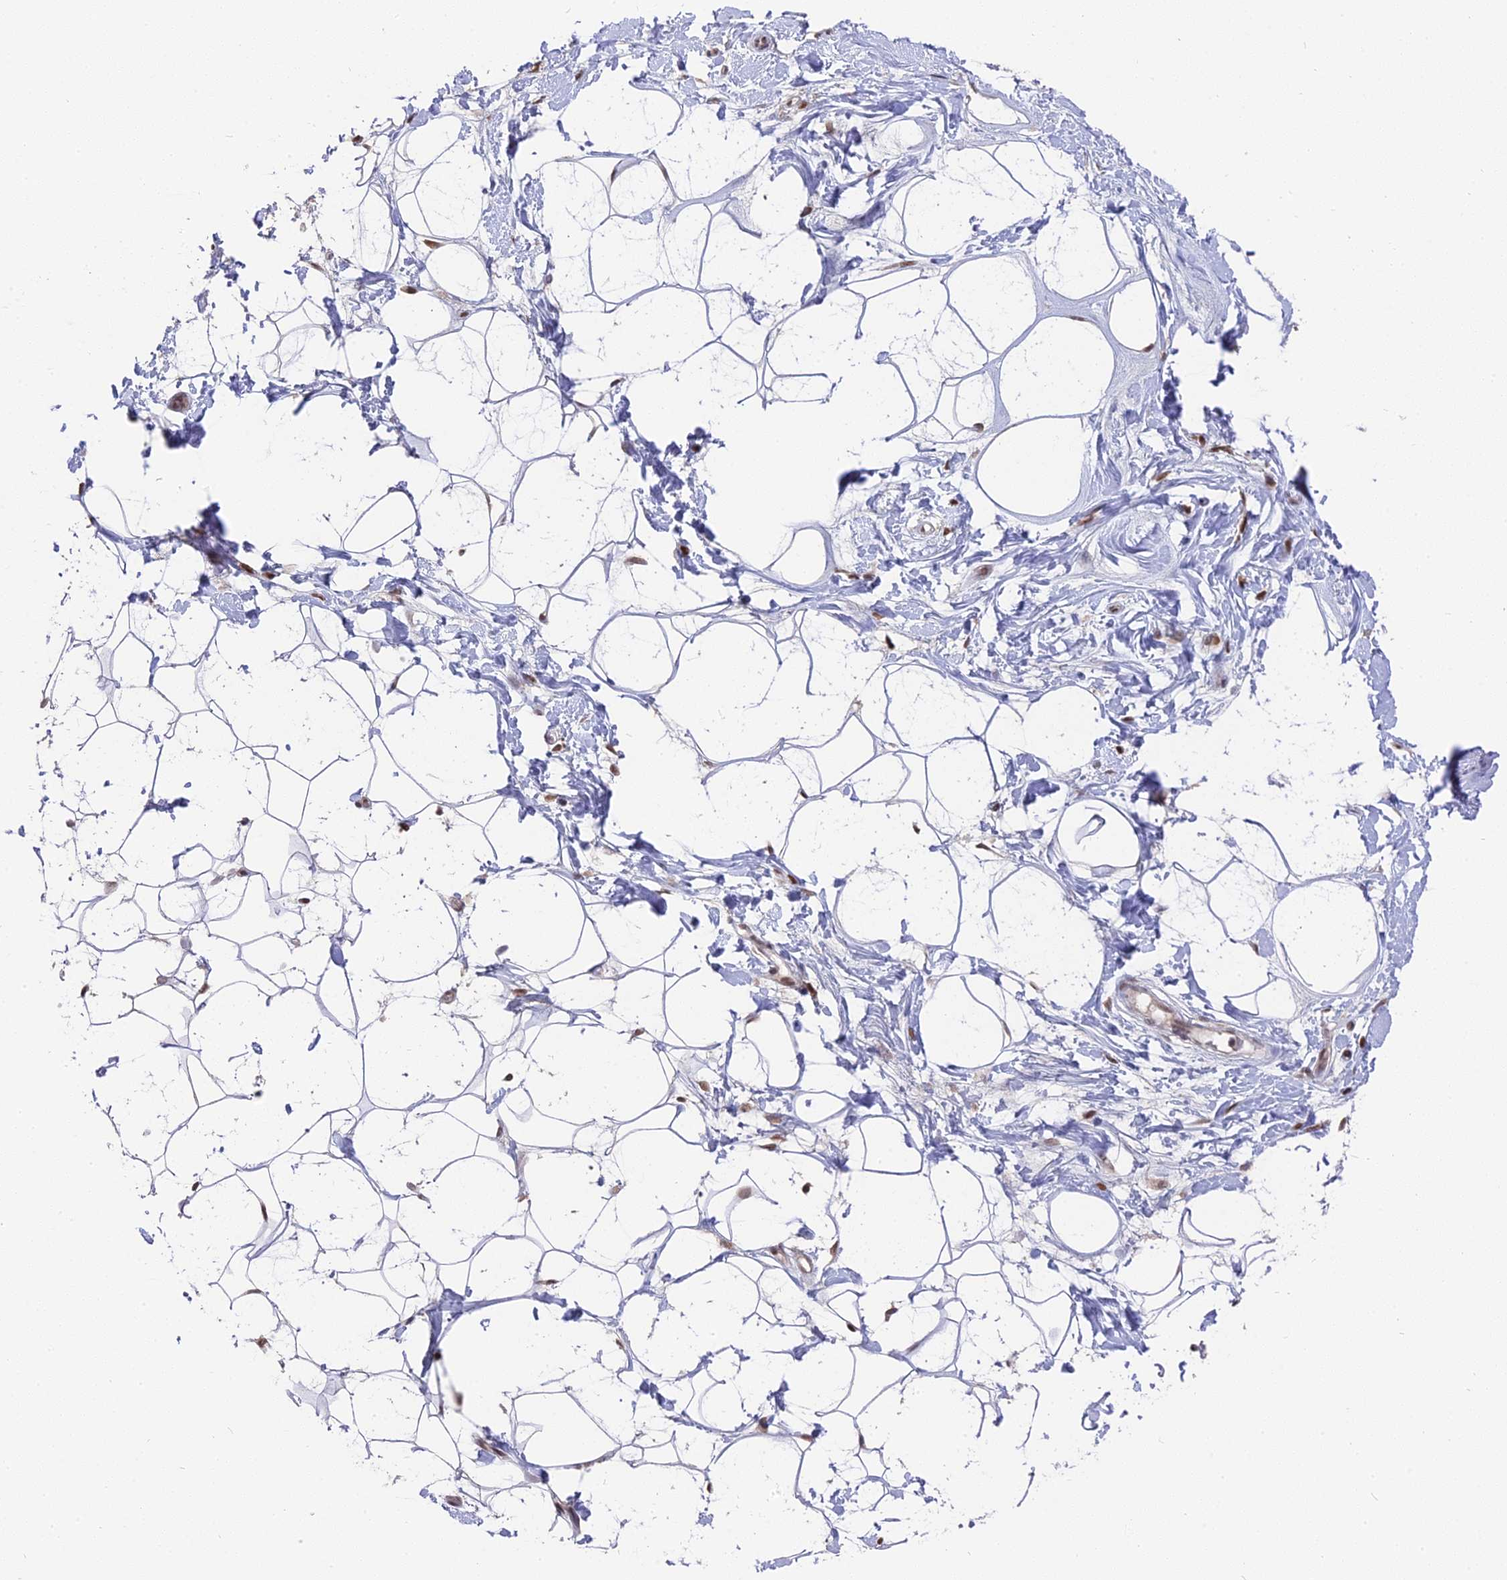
{"staining": {"intensity": "negative", "quantity": "none", "location": "none"}, "tissue": "adipose tissue", "cell_type": "Adipocytes", "image_type": "normal", "snomed": [{"axis": "morphology", "description": "Normal tissue, NOS"}, {"axis": "topography", "description": "Breast"}], "caption": "An image of human adipose tissue is negative for staining in adipocytes. (DAB (3,3'-diaminobenzidine) immunohistochemistry, high magnification).", "gene": "NR1H3", "patient": {"sex": "female", "age": 26}}